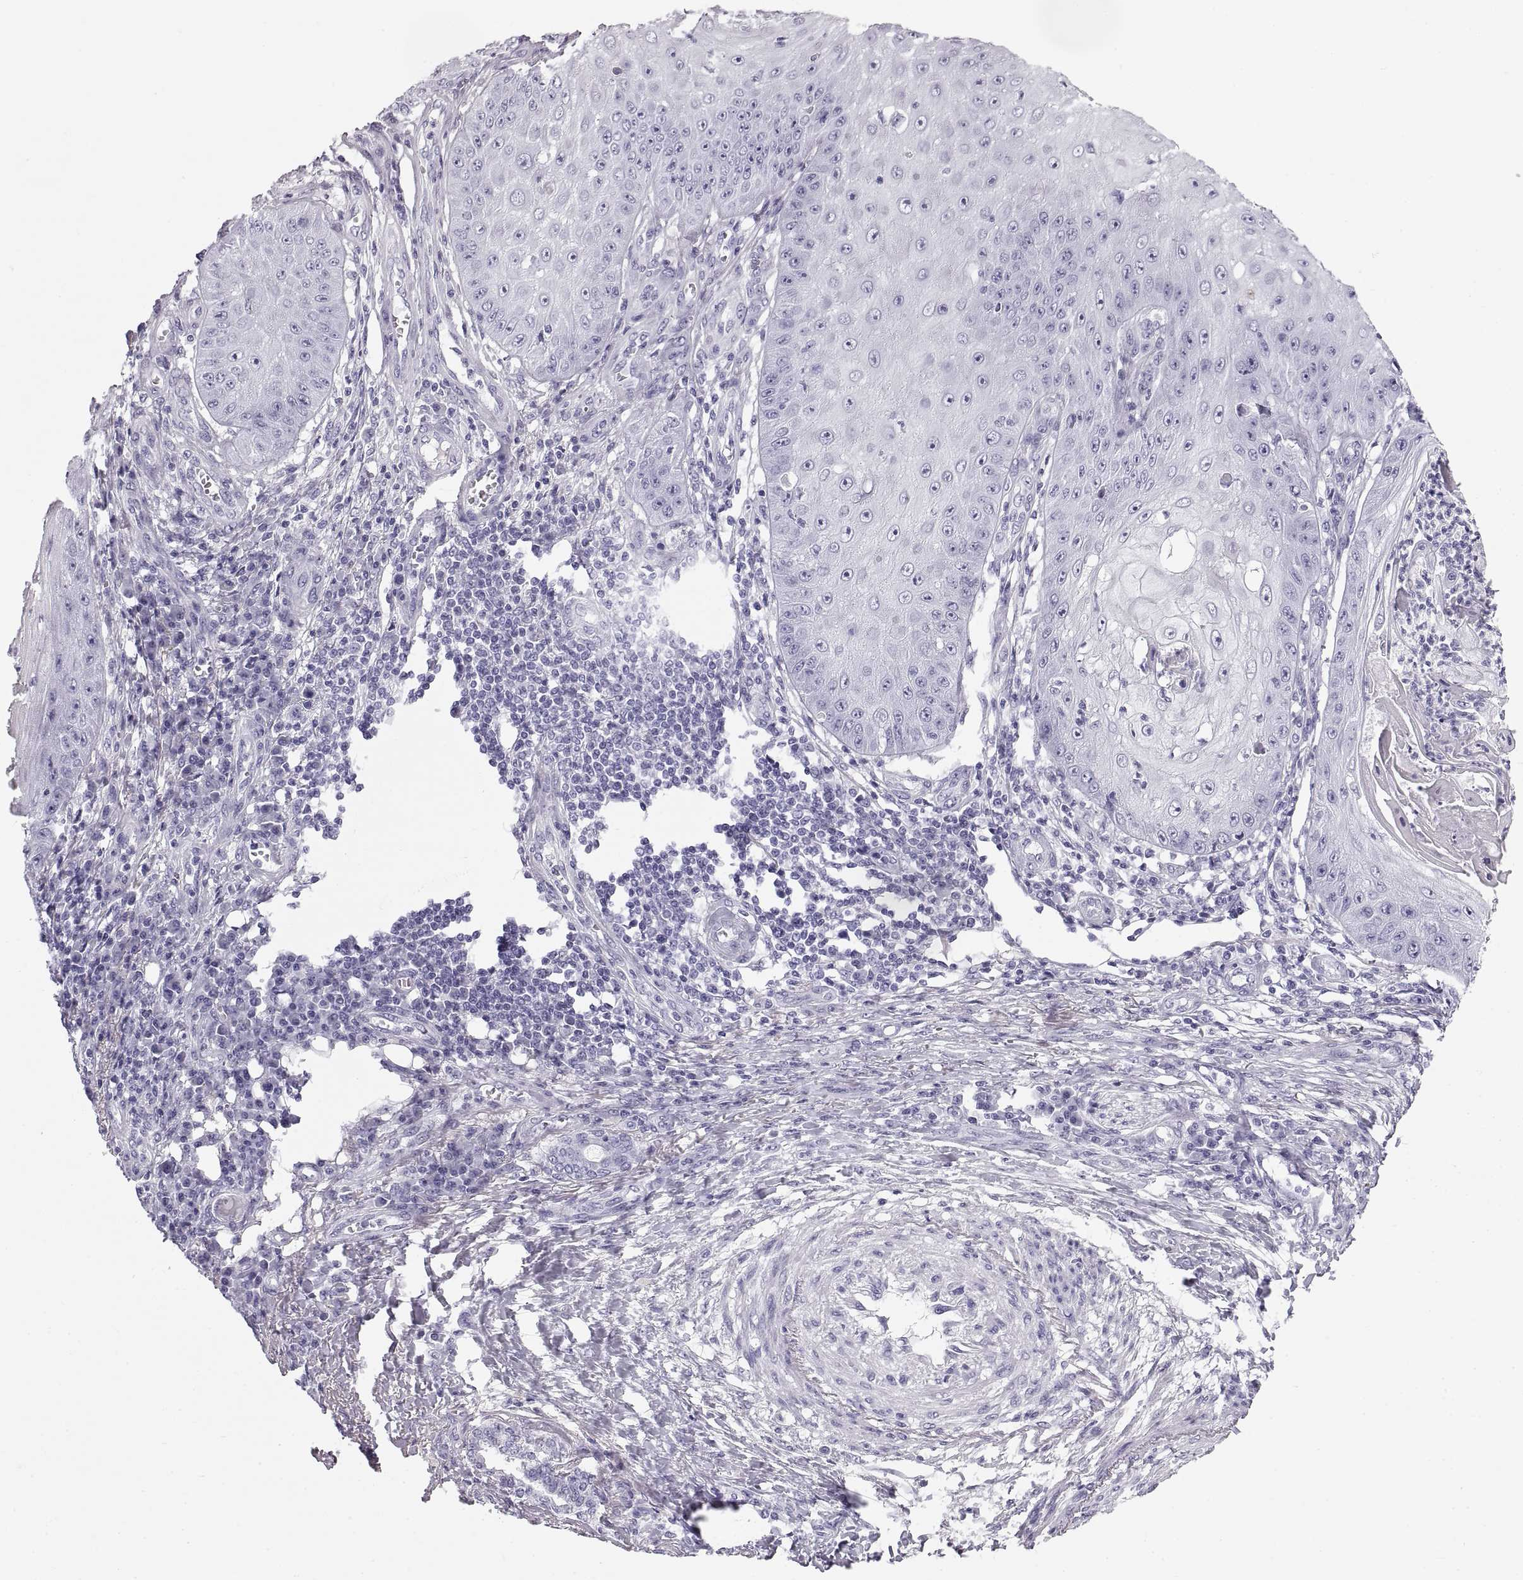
{"staining": {"intensity": "negative", "quantity": "none", "location": "none"}, "tissue": "skin cancer", "cell_type": "Tumor cells", "image_type": "cancer", "snomed": [{"axis": "morphology", "description": "Squamous cell carcinoma, NOS"}, {"axis": "topography", "description": "Skin"}], "caption": "A high-resolution micrograph shows immunohistochemistry staining of skin cancer, which reveals no significant staining in tumor cells.", "gene": "CRYAA", "patient": {"sex": "male", "age": 70}}